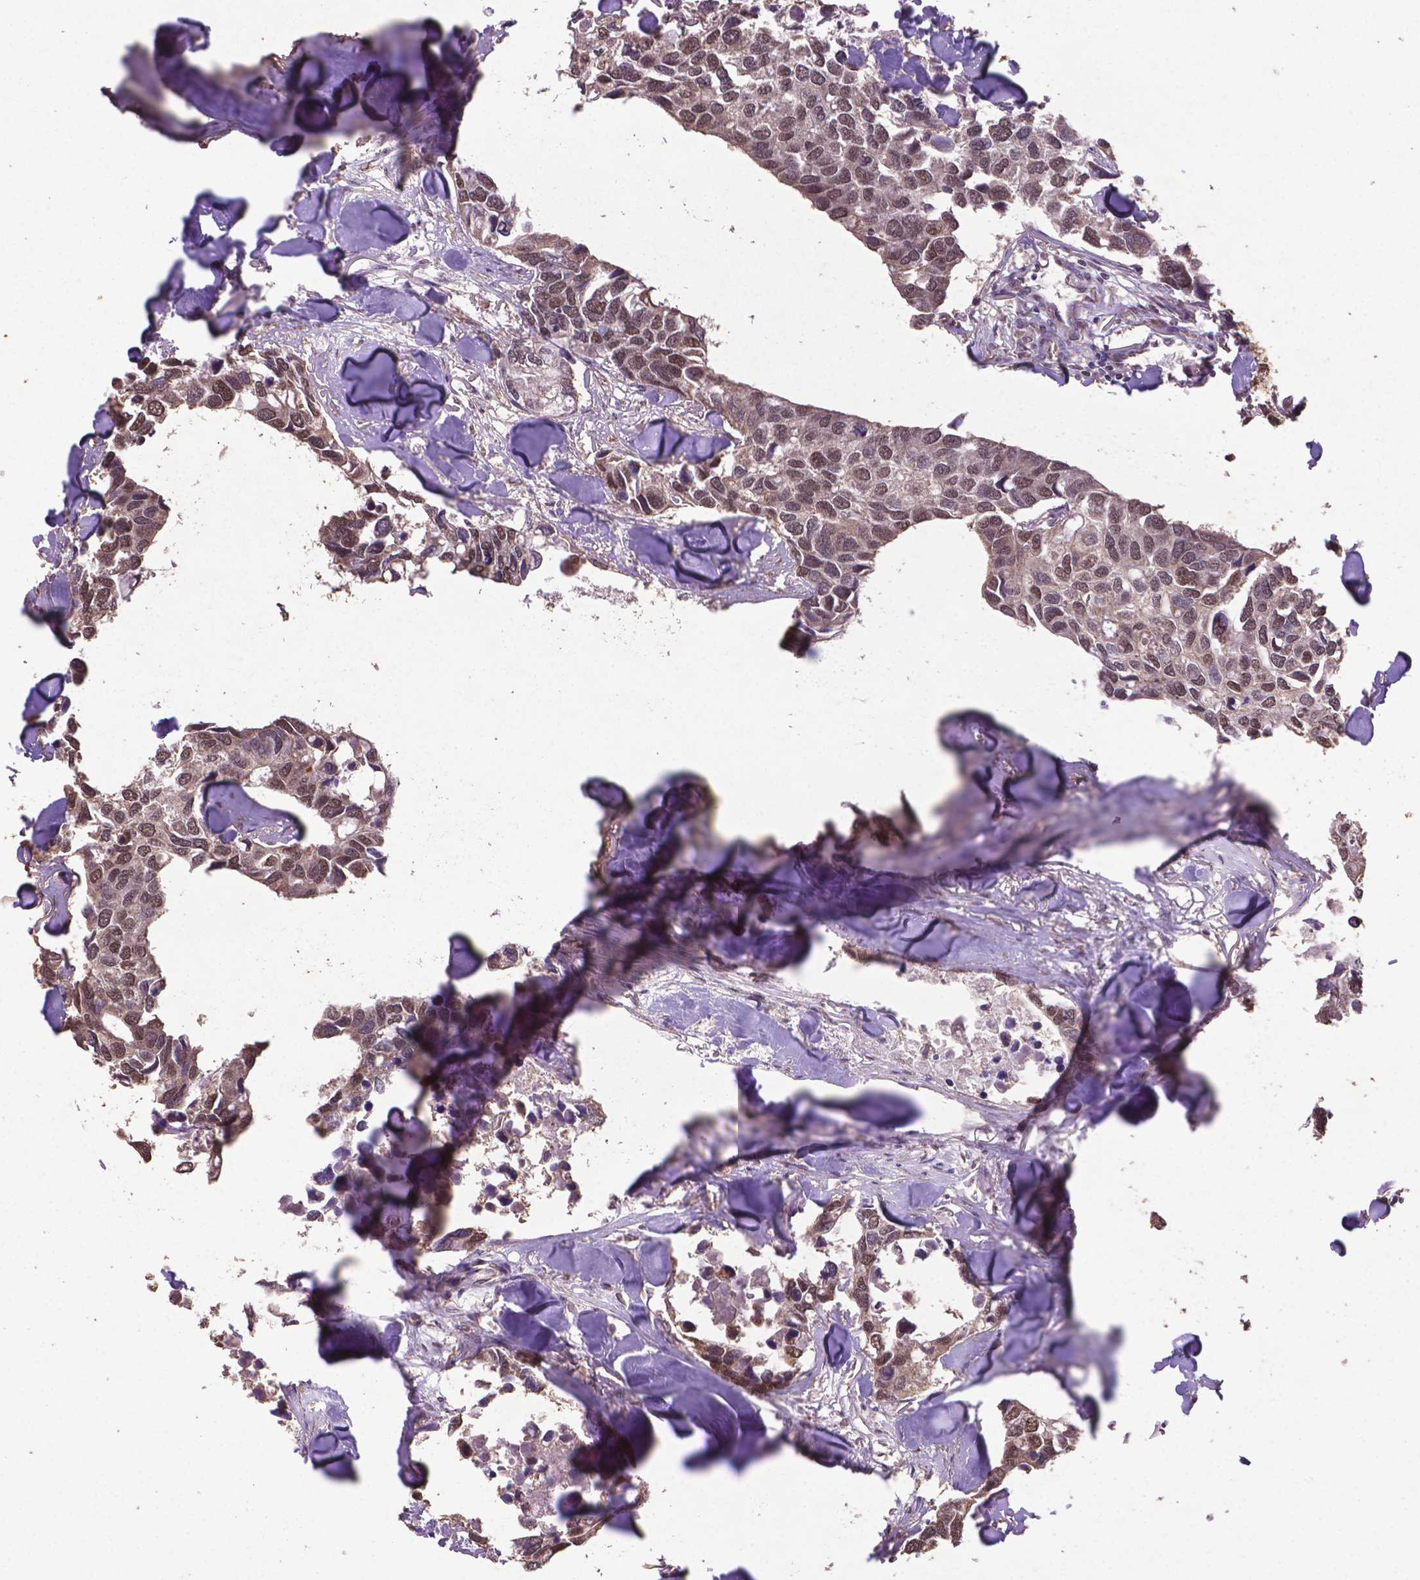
{"staining": {"intensity": "moderate", "quantity": ">75%", "location": "cytoplasmic/membranous,nuclear"}, "tissue": "breast cancer", "cell_type": "Tumor cells", "image_type": "cancer", "snomed": [{"axis": "morphology", "description": "Duct carcinoma"}, {"axis": "topography", "description": "Breast"}], "caption": "About >75% of tumor cells in human breast intraductal carcinoma demonstrate moderate cytoplasmic/membranous and nuclear protein expression as visualized by brown immunohistochemical staining.", "gene": "DCAF1", "patient": {"sex": "female", "age": 83}}